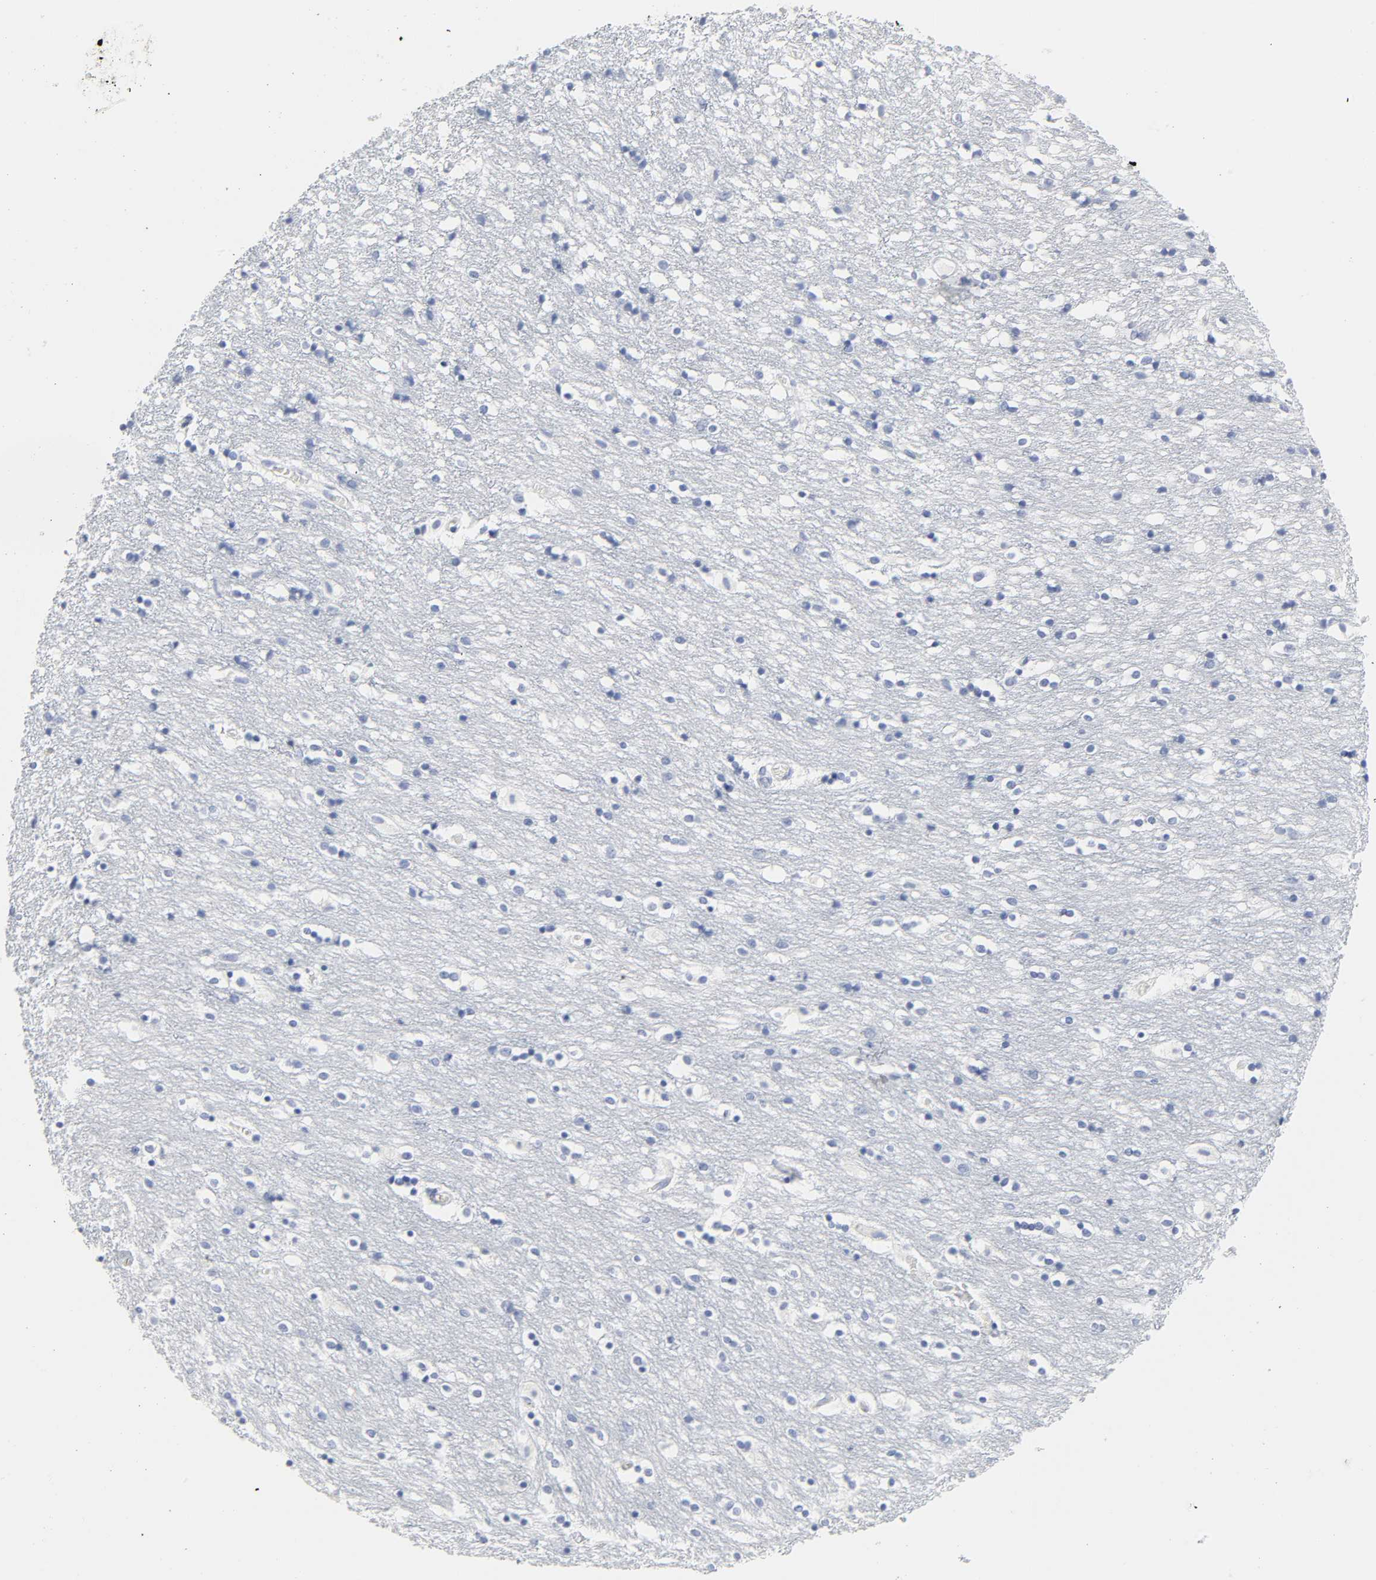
{"staining": {"intensity": "negative", "quantity": "none", "location": "none"}, "tissue": "caudate", "cell_type": "Glial cells", "image_type": "normal", "snomed": [{"axis": "morphology", "description": "Normal tissue, NOS"}, {"axis": "topography", "description": "Lateral ventricle wall"}], "caption": "Immunohistochemical staining of normal caudate reveals no significant staining in glial cells. Brightfield microscopy of IHC stained with DAB (3,3'-diaminobenzidine) (brown) and hematoxylin (blue), captured at high magnification.", "gene": "ACP3", "patient": {"sex": "female", "age": 54}}